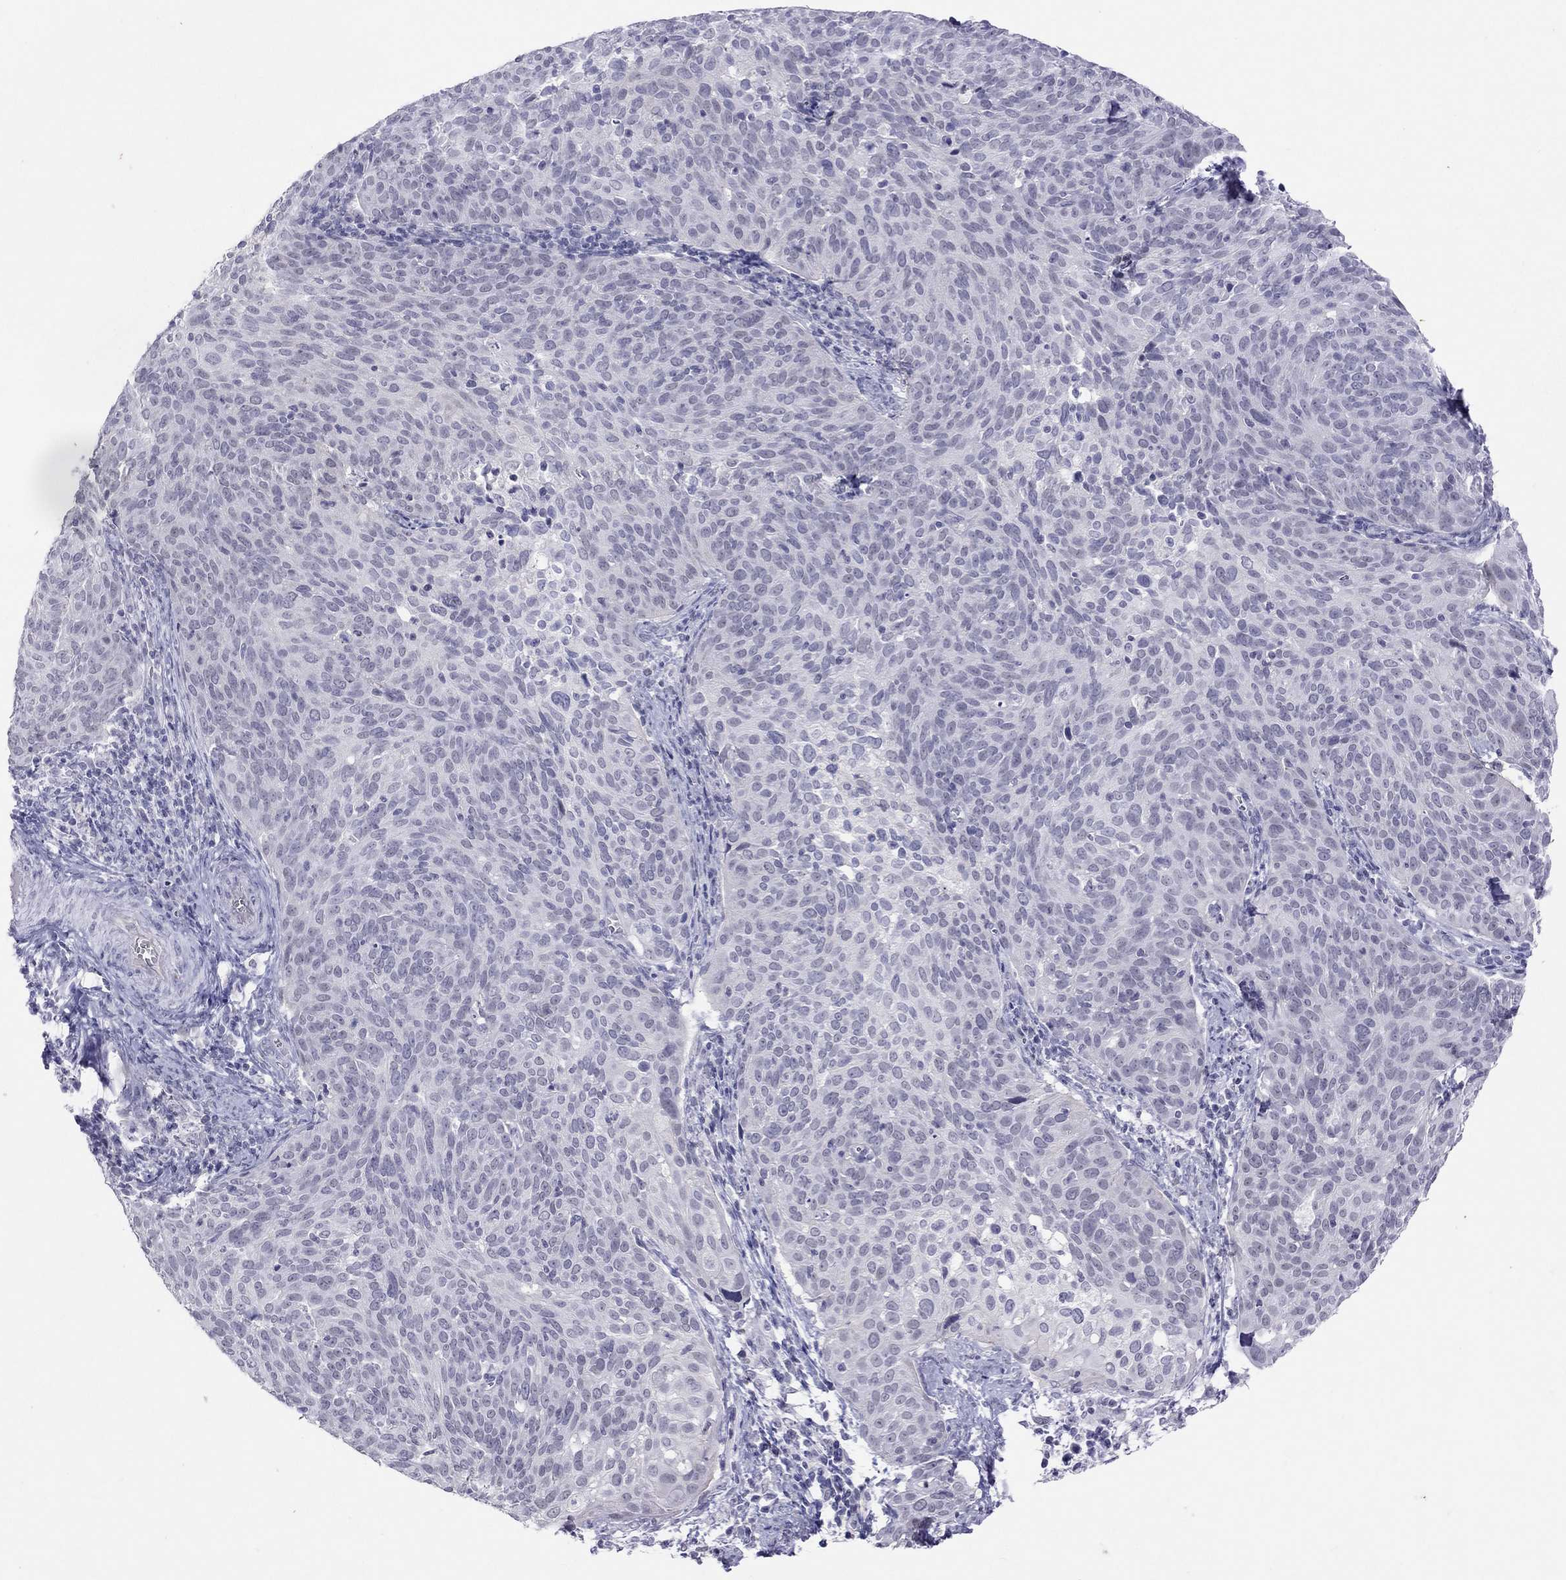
{"staining": {"intensity": "negative", "quantity": "none", "location": "none"}, "tissue": "cervical cancer", "cell_type": "Tumor cells", "image_type": "cancer", "snomed": [{"axis": "morphology", "description": "Squamous cell carcinoma, NOS"}, {"axis": "topography", "description": "Cervix"}], "caption": "Protein analysis of cervical squamous cell carcinoma reveals no significant positivity in tumor cells. (DAB IHC visualized using brightfield microscopy, high magnification).", "gene": "JHY", "patient": {"sex": "female", "age": 39}}